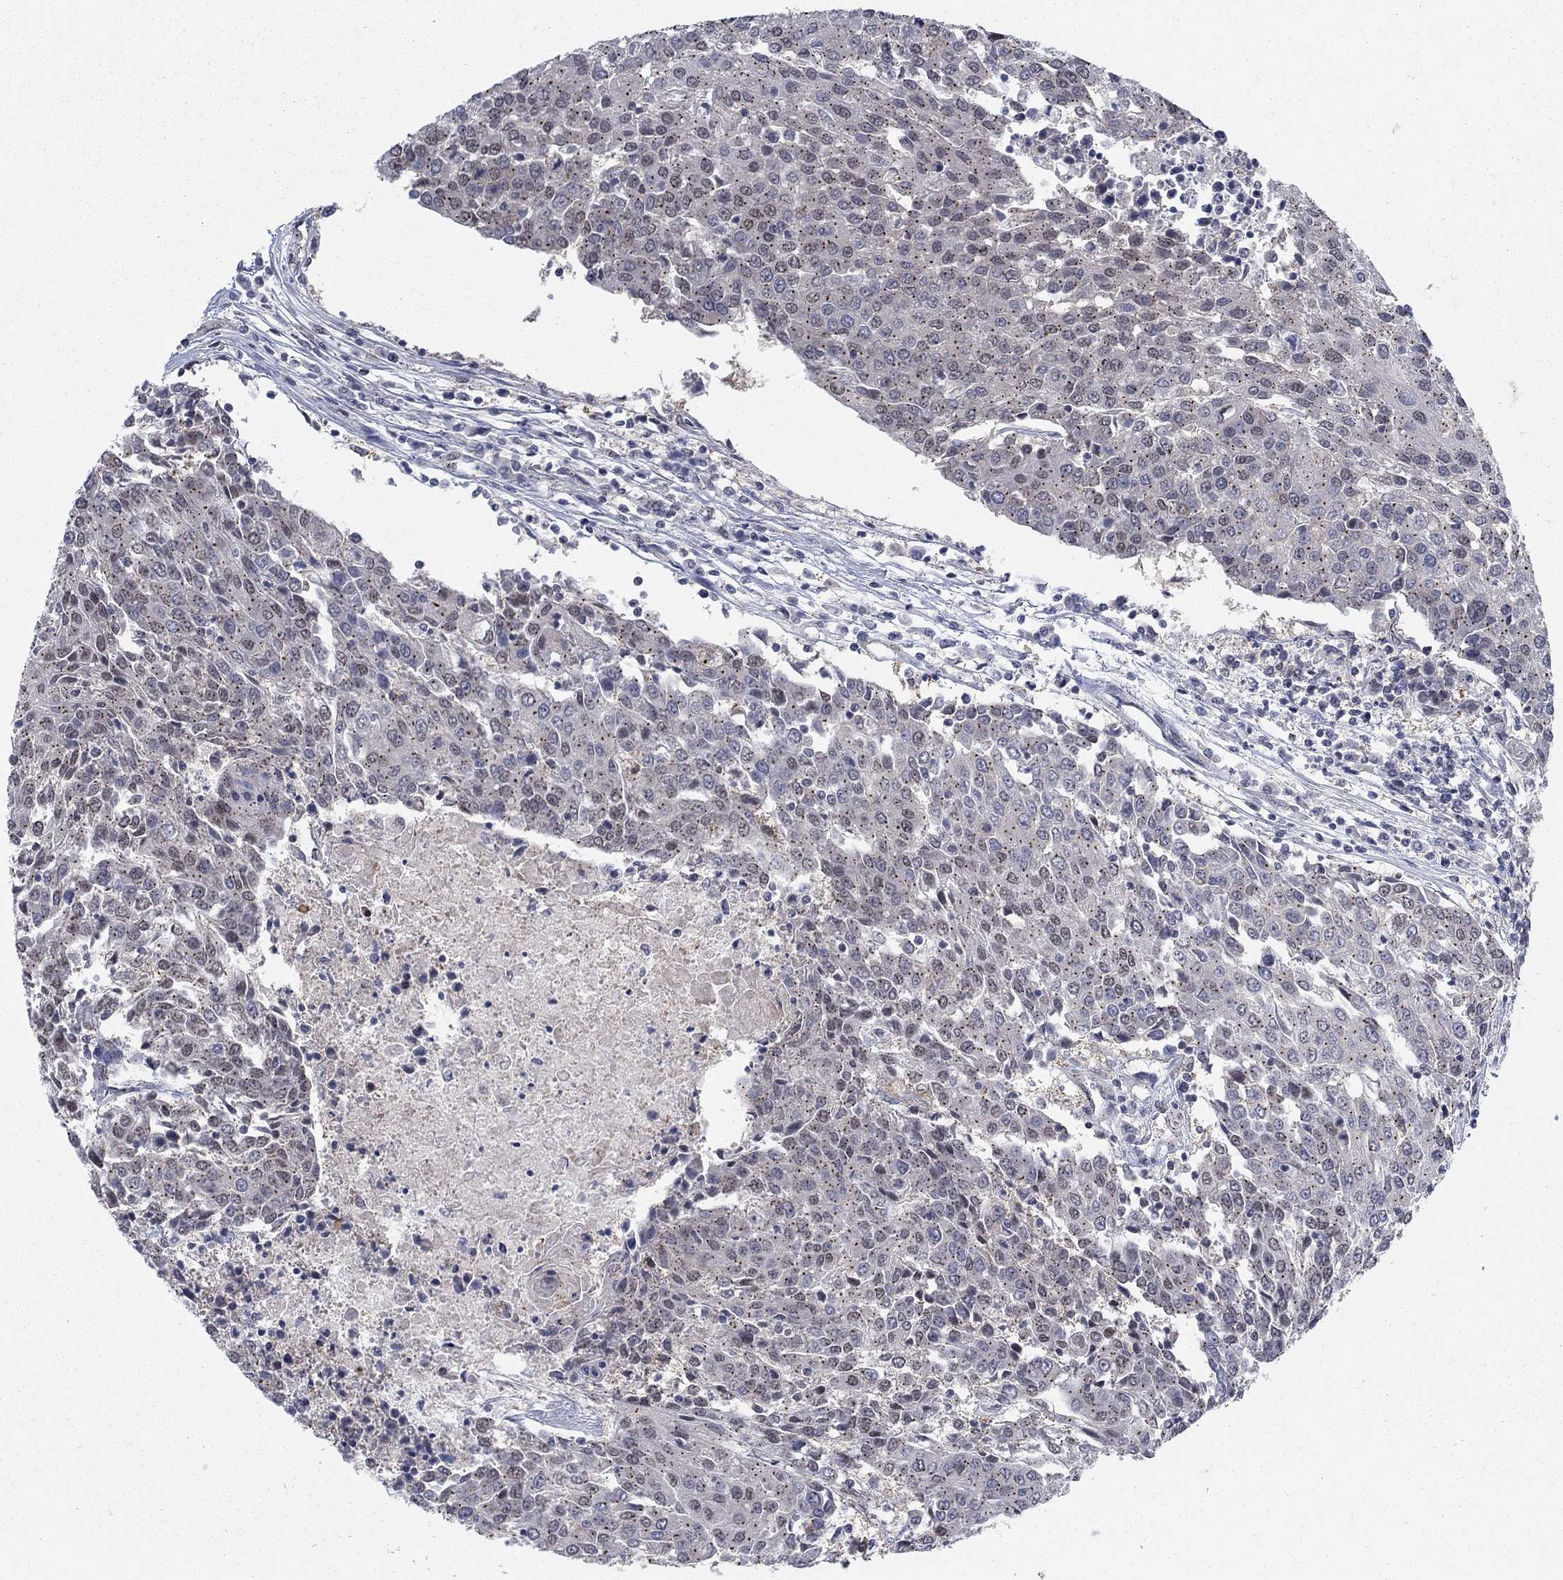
{"staining": {"intensity": "moderate", "quantity": ">75%", "location": "cytoplasmic/membranous"}, "tissue": "urothelial cancer", "cell_type": "Tumor cells", "image_type": "cancer", "snomed": [{"axis": "morphology", "description": "Urothelial carcinoma, High grade"}, {"axis": "topography", "description": "Urinary bladder"}], "caption": "A brown stain highlights moderate cytoplasmic/membranous expression of a protein in urothelial cancer tumor cells.", "gene": "SH3RF1", "patient": {"sex": "female", "age": 85}}